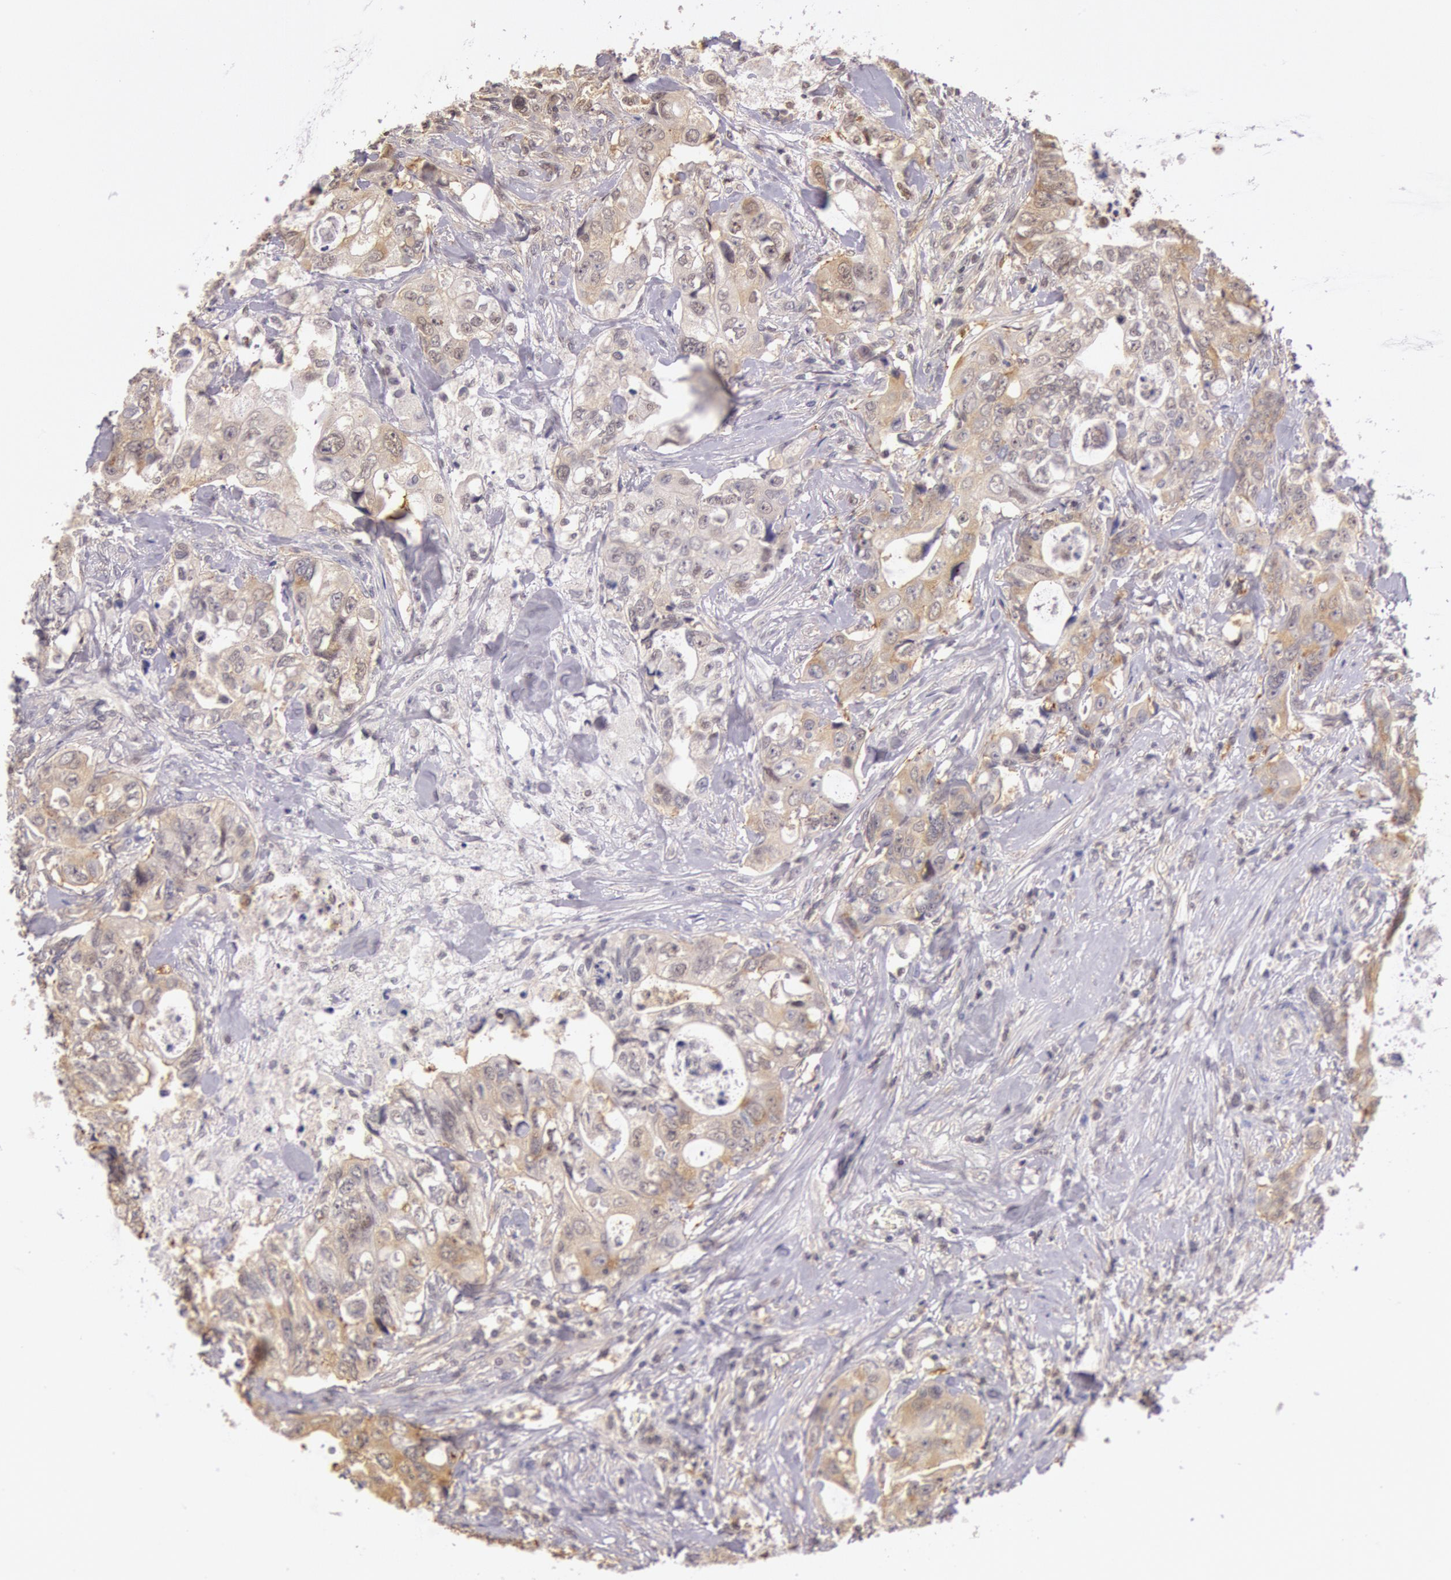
{"staining": {"intensity": "moderate", "quantity": ">75%", "location": "cytoplasmic/membranous"}, "tissue": "colorectal cancer", "cell_type": "Tumor cells", "image_type": "cancer", "snomed": [{"axis": "morphology", "description": "Adenocarcinoma, NOS"}, {"axis": "topography", "description": "Rectum"}], "caption": "Protein expression analysis of human colorectal adenocarcinoma reveals moderate cytoplasmic/membranous staining in approximately >75% of tumor cells.", "gene": "HIF1A", "patient": {"sex": "female", "age": 57}}